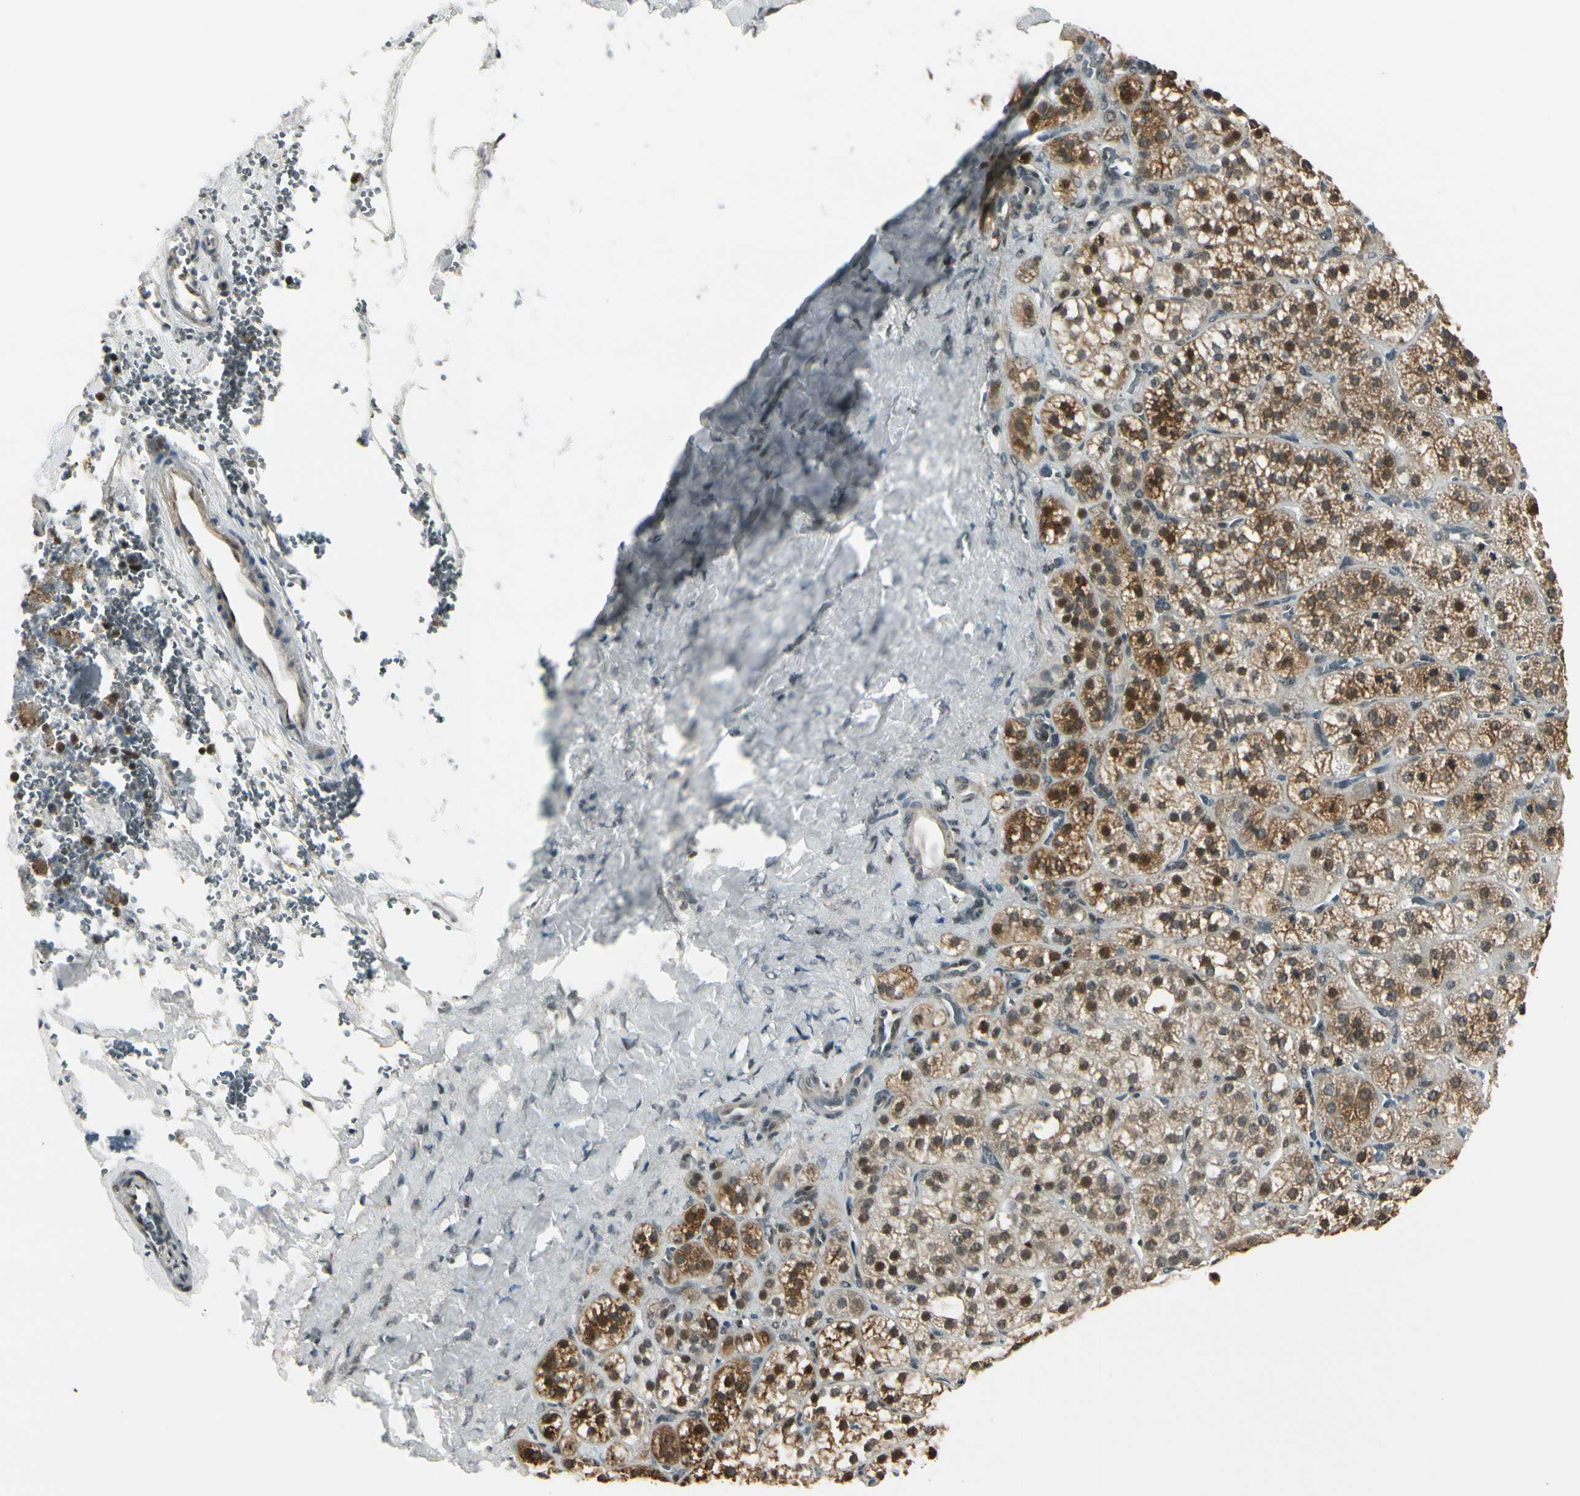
{"staining": {"intensity": "strong", "quantity": ">75%", "location": "cytoplasmic/membranous,nuclear"}, "tissue": "adrenal gland", "cell_type": "Glandular cells", "image_type": "normal", "snomed": [{"axis": "morphology", "description": "Normal tissue, NOS"}, {"axis": "topography", "description": "Adrenal gland"}], "caption": "Brown immunohistochemical staining in unremarkable adrenal gland shows strong cytoplasmic/membranous,nuclear staining in approximately >75% of glandular cells. The protein is stained brown, and the nuclei are stained in blue (DAB (3,3'-diaminobenzidine) IHC with brightfield microscopy, high magnification).", "gene": "DAXX", "patient": {"sex": "female", "age": 71}}